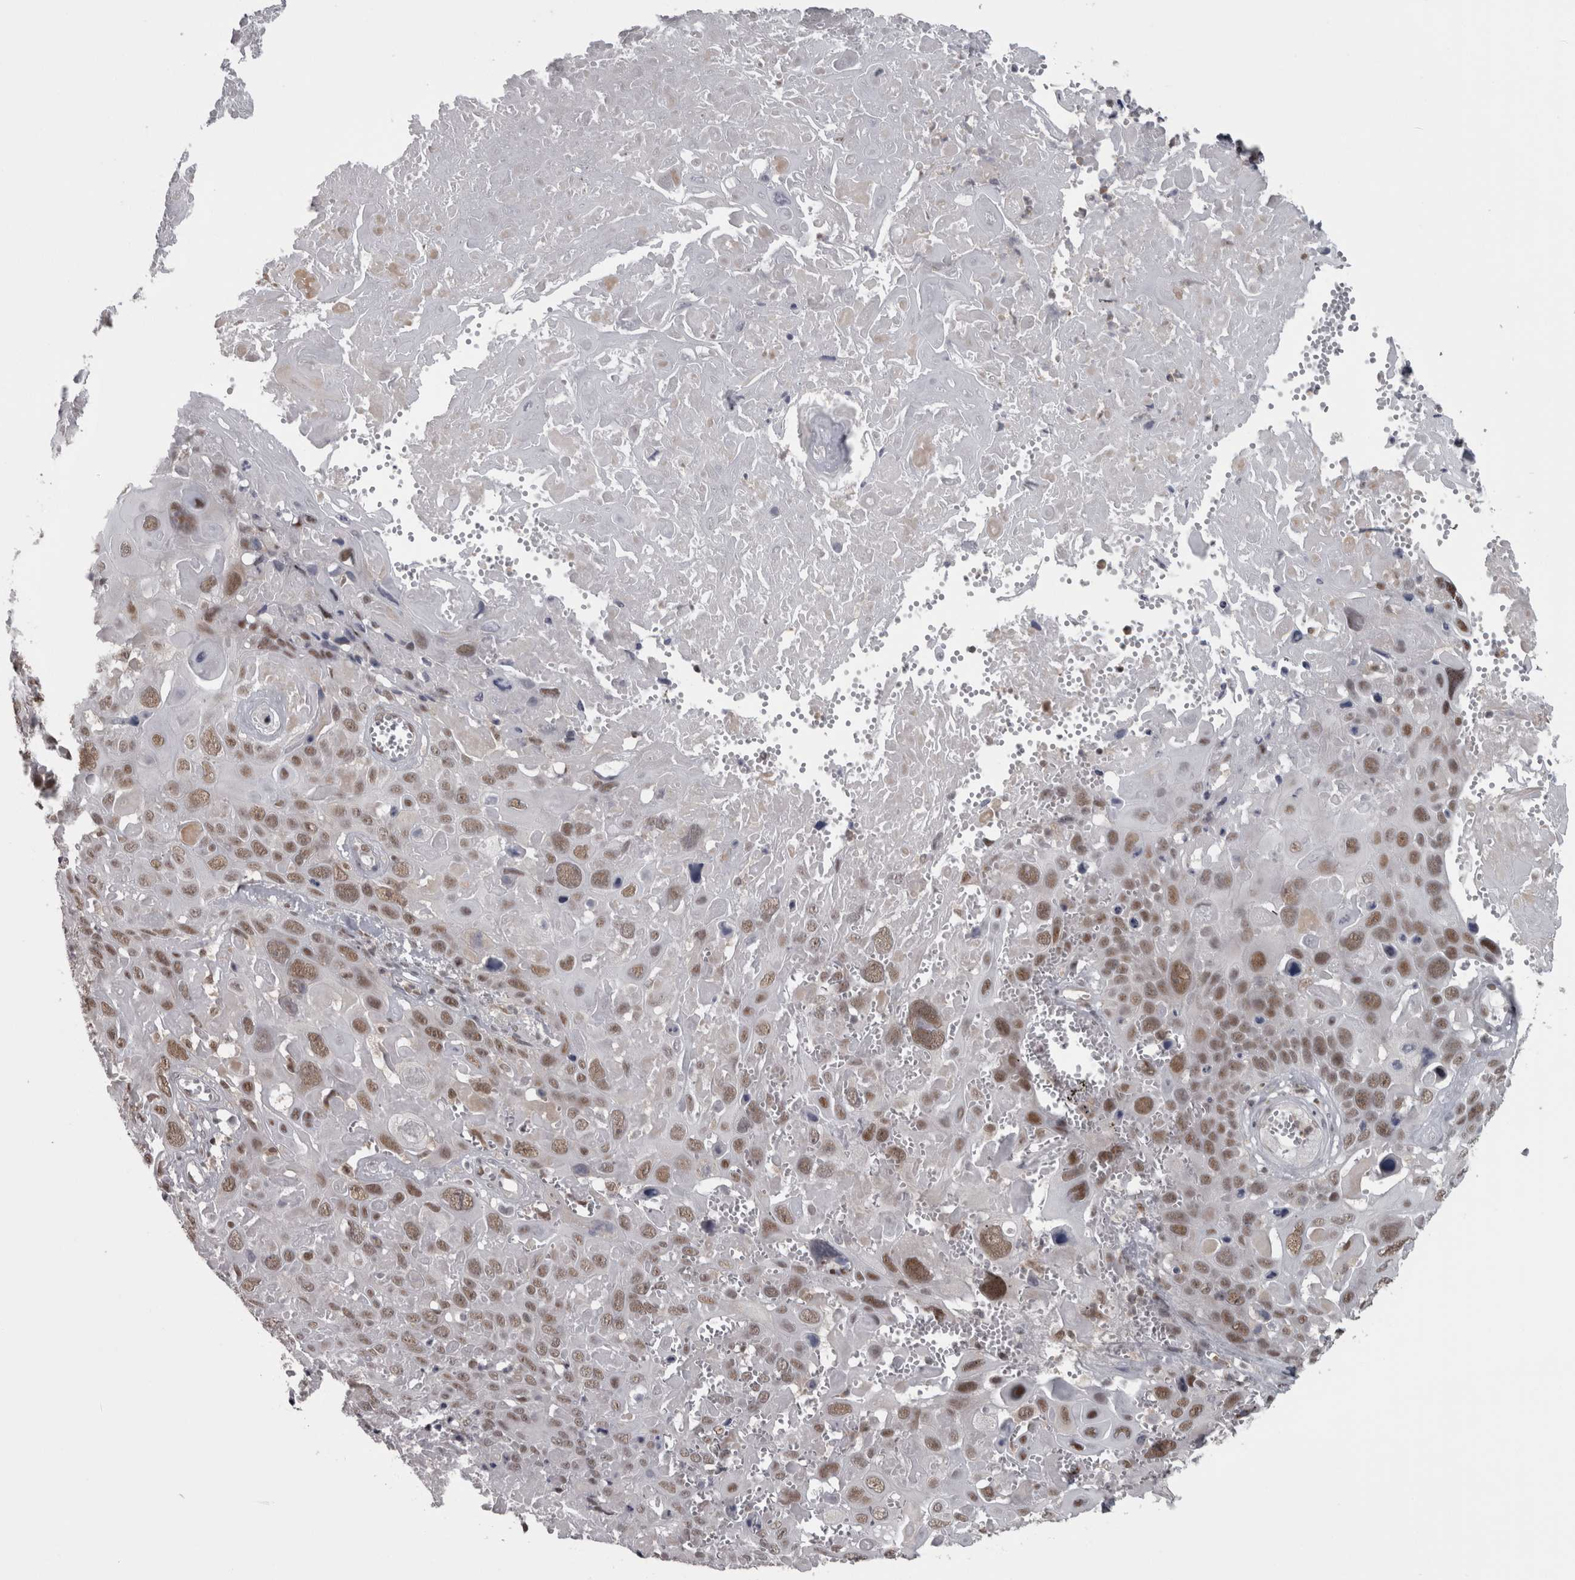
{"staining": {"intensity": "moderate", "quantity": ">75%", "location": "nuclear"}, "tissue": "cervical cancer", "cell_type": "Tumor cells", "image_type": "cancer", "snomed": [{"axis": "morphology", "description": "Squamous cell carcinoma, NOS"}, {"axis": "topography", "description": "Cervix"}], "caption": "A micrograph showing moderate nuclear positivity in approximately >75% of tumor cells in cervical cancer, as visualized by brown immunohistochemical staining.", "gene": "MICU3", "patient": {"sex": "female", "age": 74}}